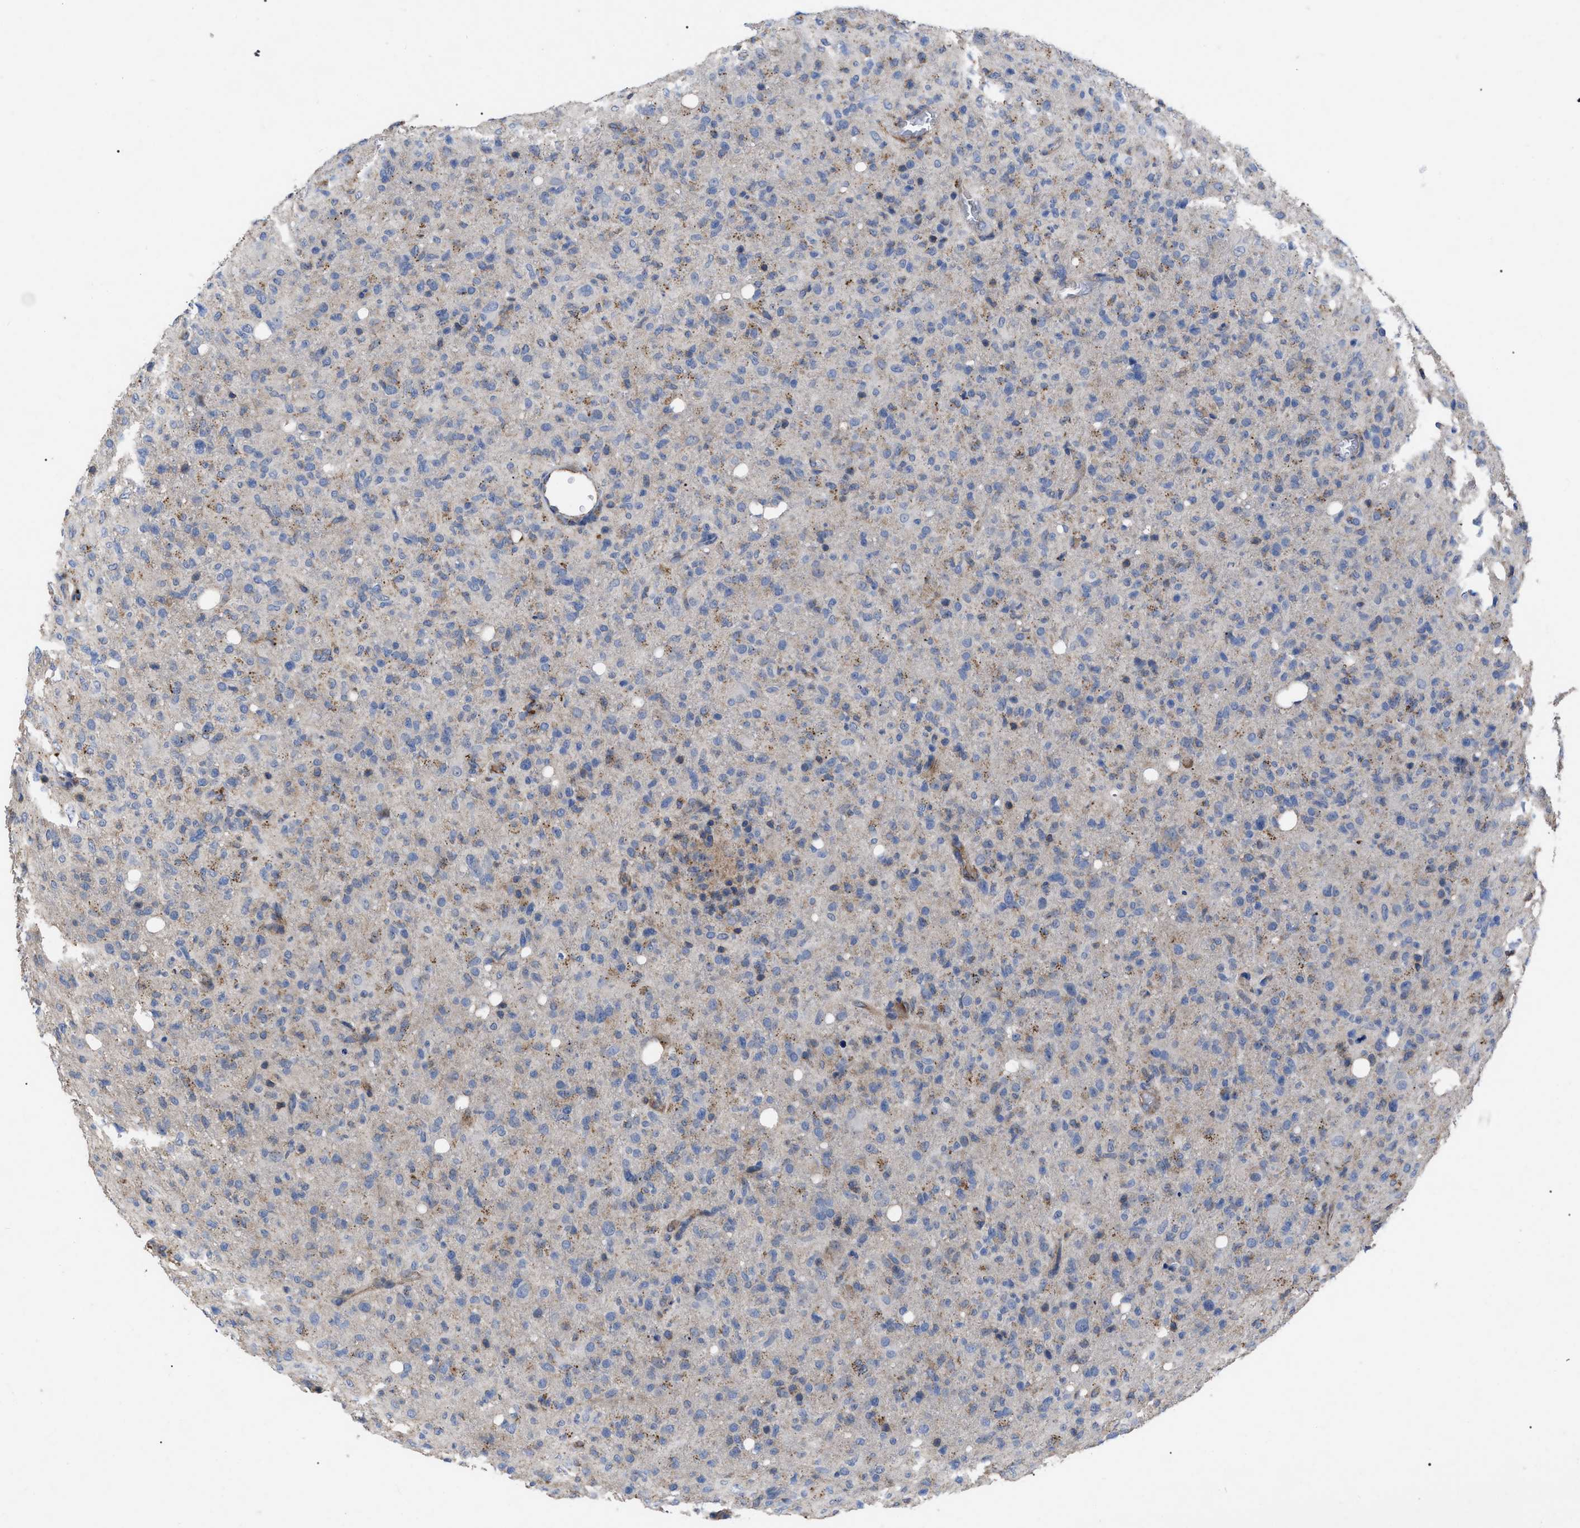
{"staining": {"intensity": "negative", "quantity": "none", "location": "none"}, "tissue": "glioma", "cell_type": "Tumor cells", "image_type": "cancer", "snomed": [{"axis": "morphology", "description": "Glioma, malignant, High grade"}, {"axis": "topography", "description": "Brain"}], "caption": "Glioma stained for a protein using immunohistochemistry (IHC) reveals no positivity tumor cells.", "gene": "FAM171A2", "patient": {"sex": "female", "age": 57}}